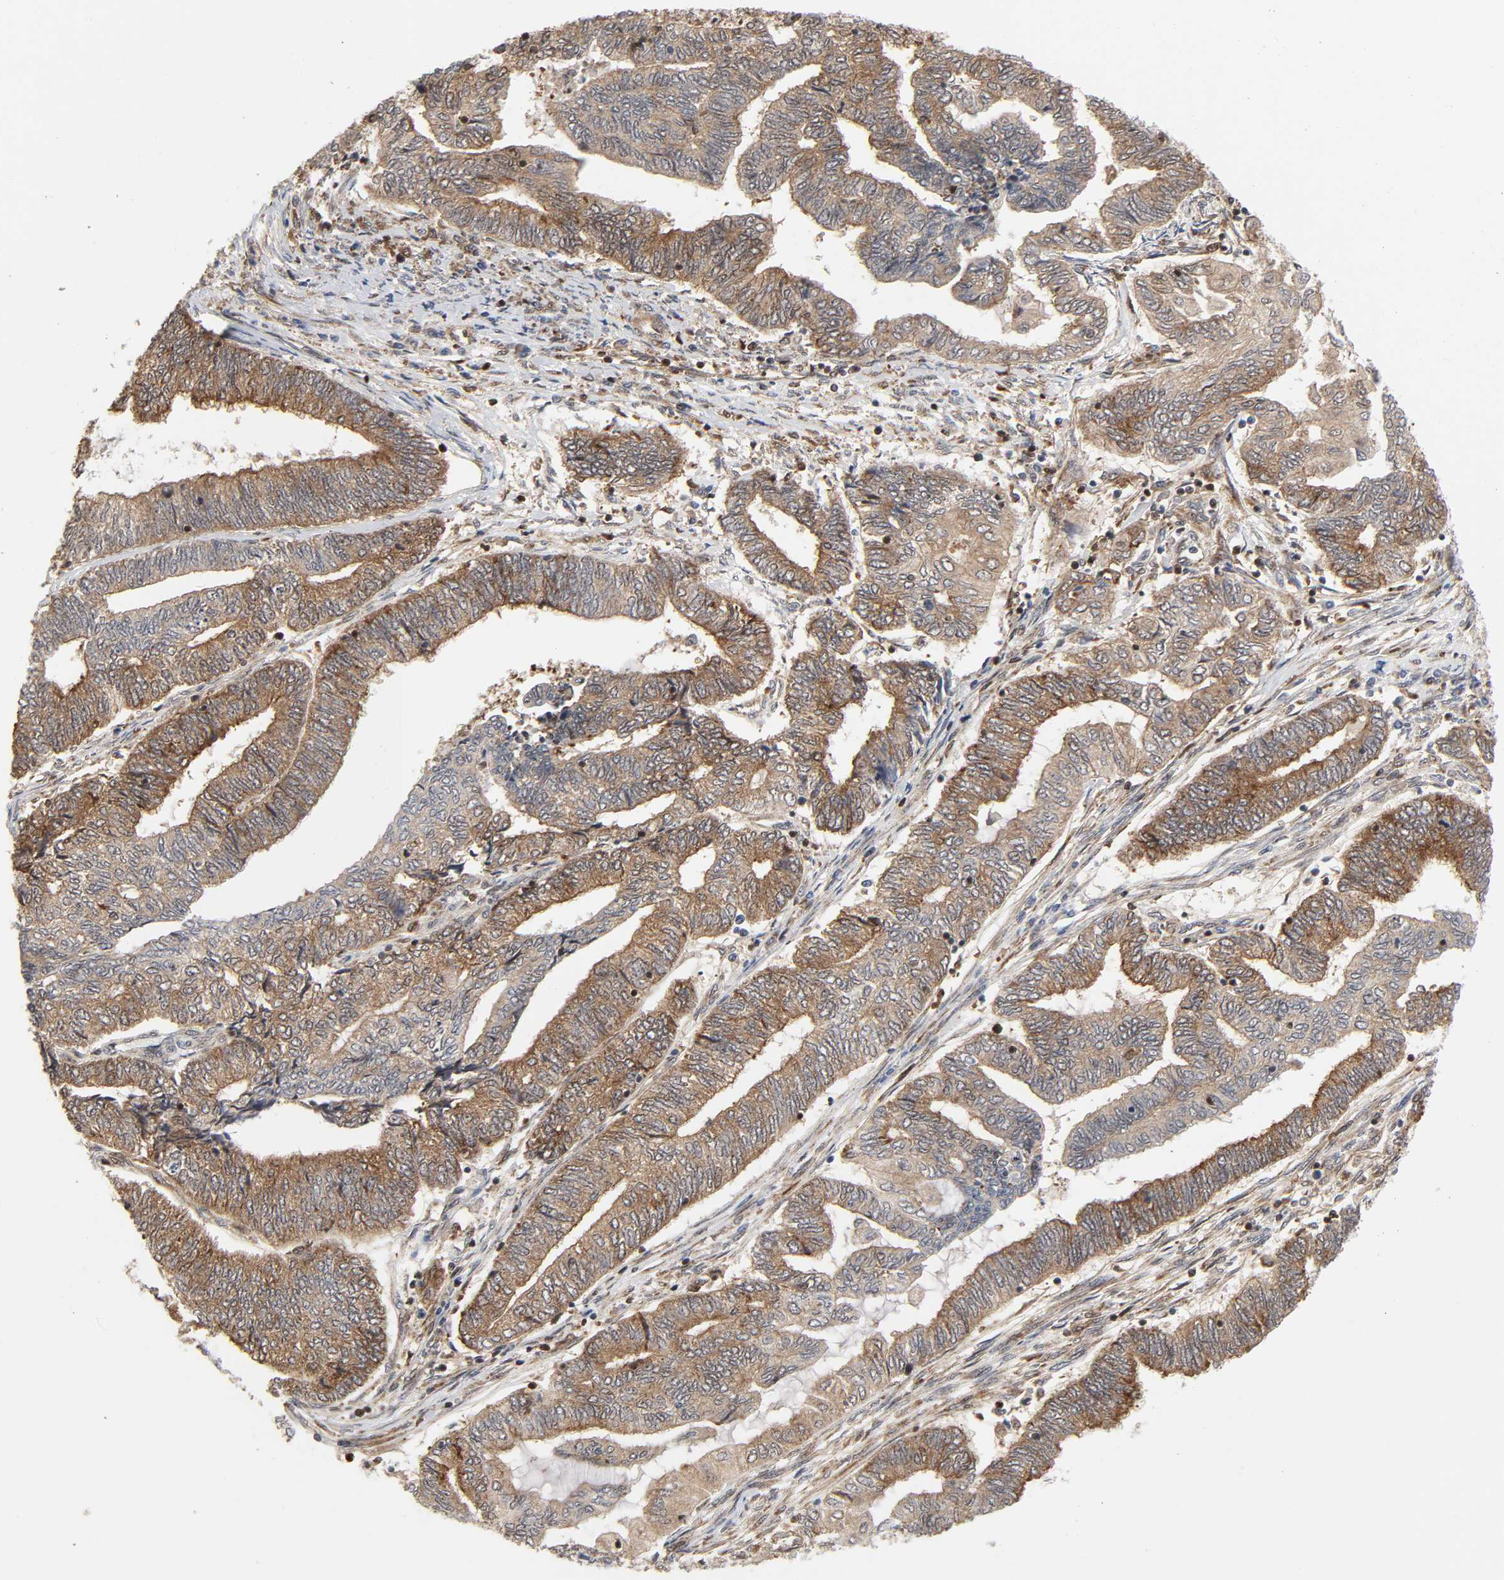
{"staining": {"intensity": "moderate", "quantity": ">75%", "location": "cytoplasmic/membranous"}, "tissue": "endometrial cancer", "cell_type": "Tumor cells", "image_type": "cancer", "snomed": [{"axis": "morphology", "description": "Adenocarcinoma, NOS"}, {"axis": "topography", "description": "Uterus"}, {"axis": "topography", "description": "Endometrium"}], "caption": "Immunohistochemistry (IHC) (DAB (3,3'-diaminobenzidine)) staining of human endometrial cancer demonstrates moderate cytoplasmic/membranous protein expression in approximately >75% of tumor cells.", "gene": "MAPK1", "patient": {"sex": "female", "age": 70}}